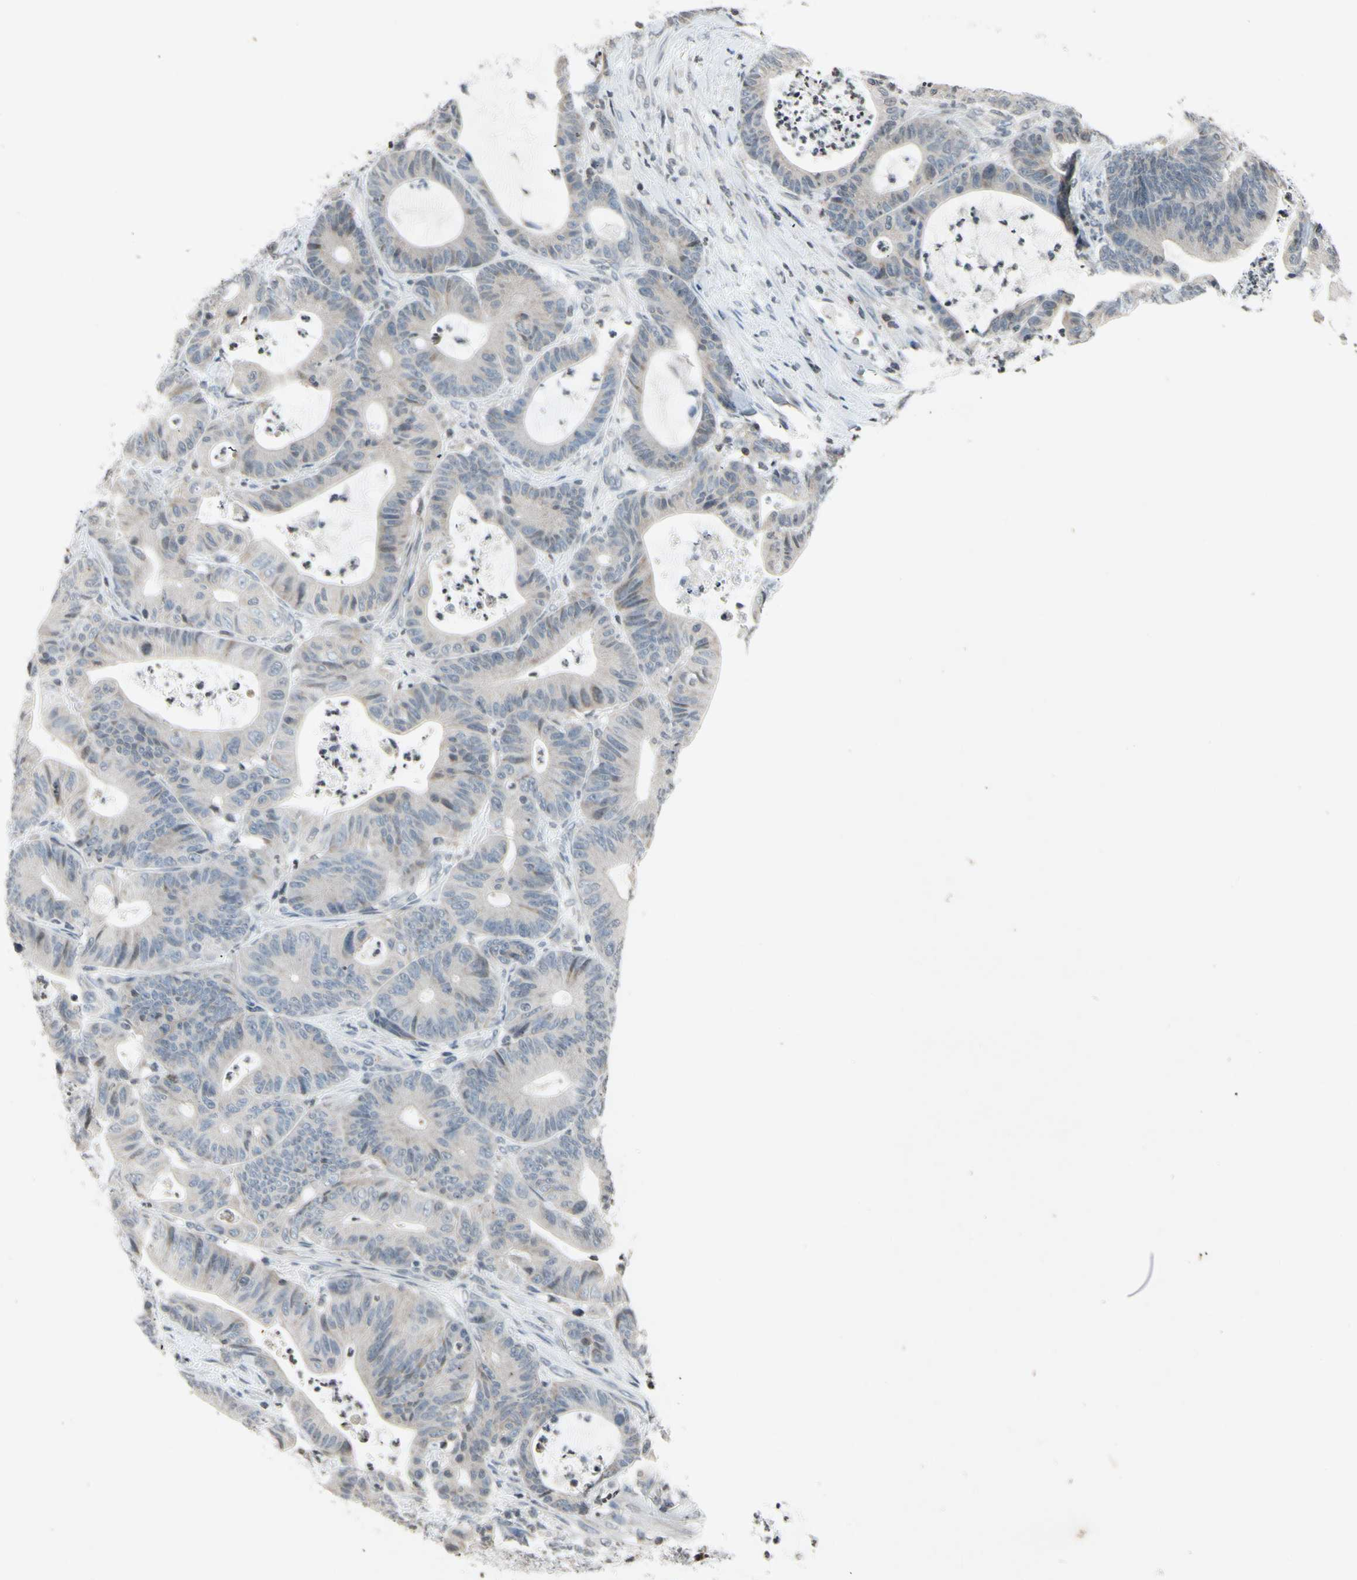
{"staining": {"intensity": "weak", "quantity": ">75%", "location": "cytoplasmic/membranous"}, "tissue": "colorectal cancer", "cell_type": "Tumor cells", "image_type": "cancer", "snomed": [{"axis": "morphology", "description": "Adenocarcinoma, NOS"}, {"axis": "topography", "description": "Colon"}], "caption": "Colorectal adenocarcinoma tissue reveals weak cytoplasmic/membranous positivity in approximately >75% of tumor cells, visualized by immunohistochemistry.", "gene": "CLDN11", "patient": {"sex": "female", "age": 84}}